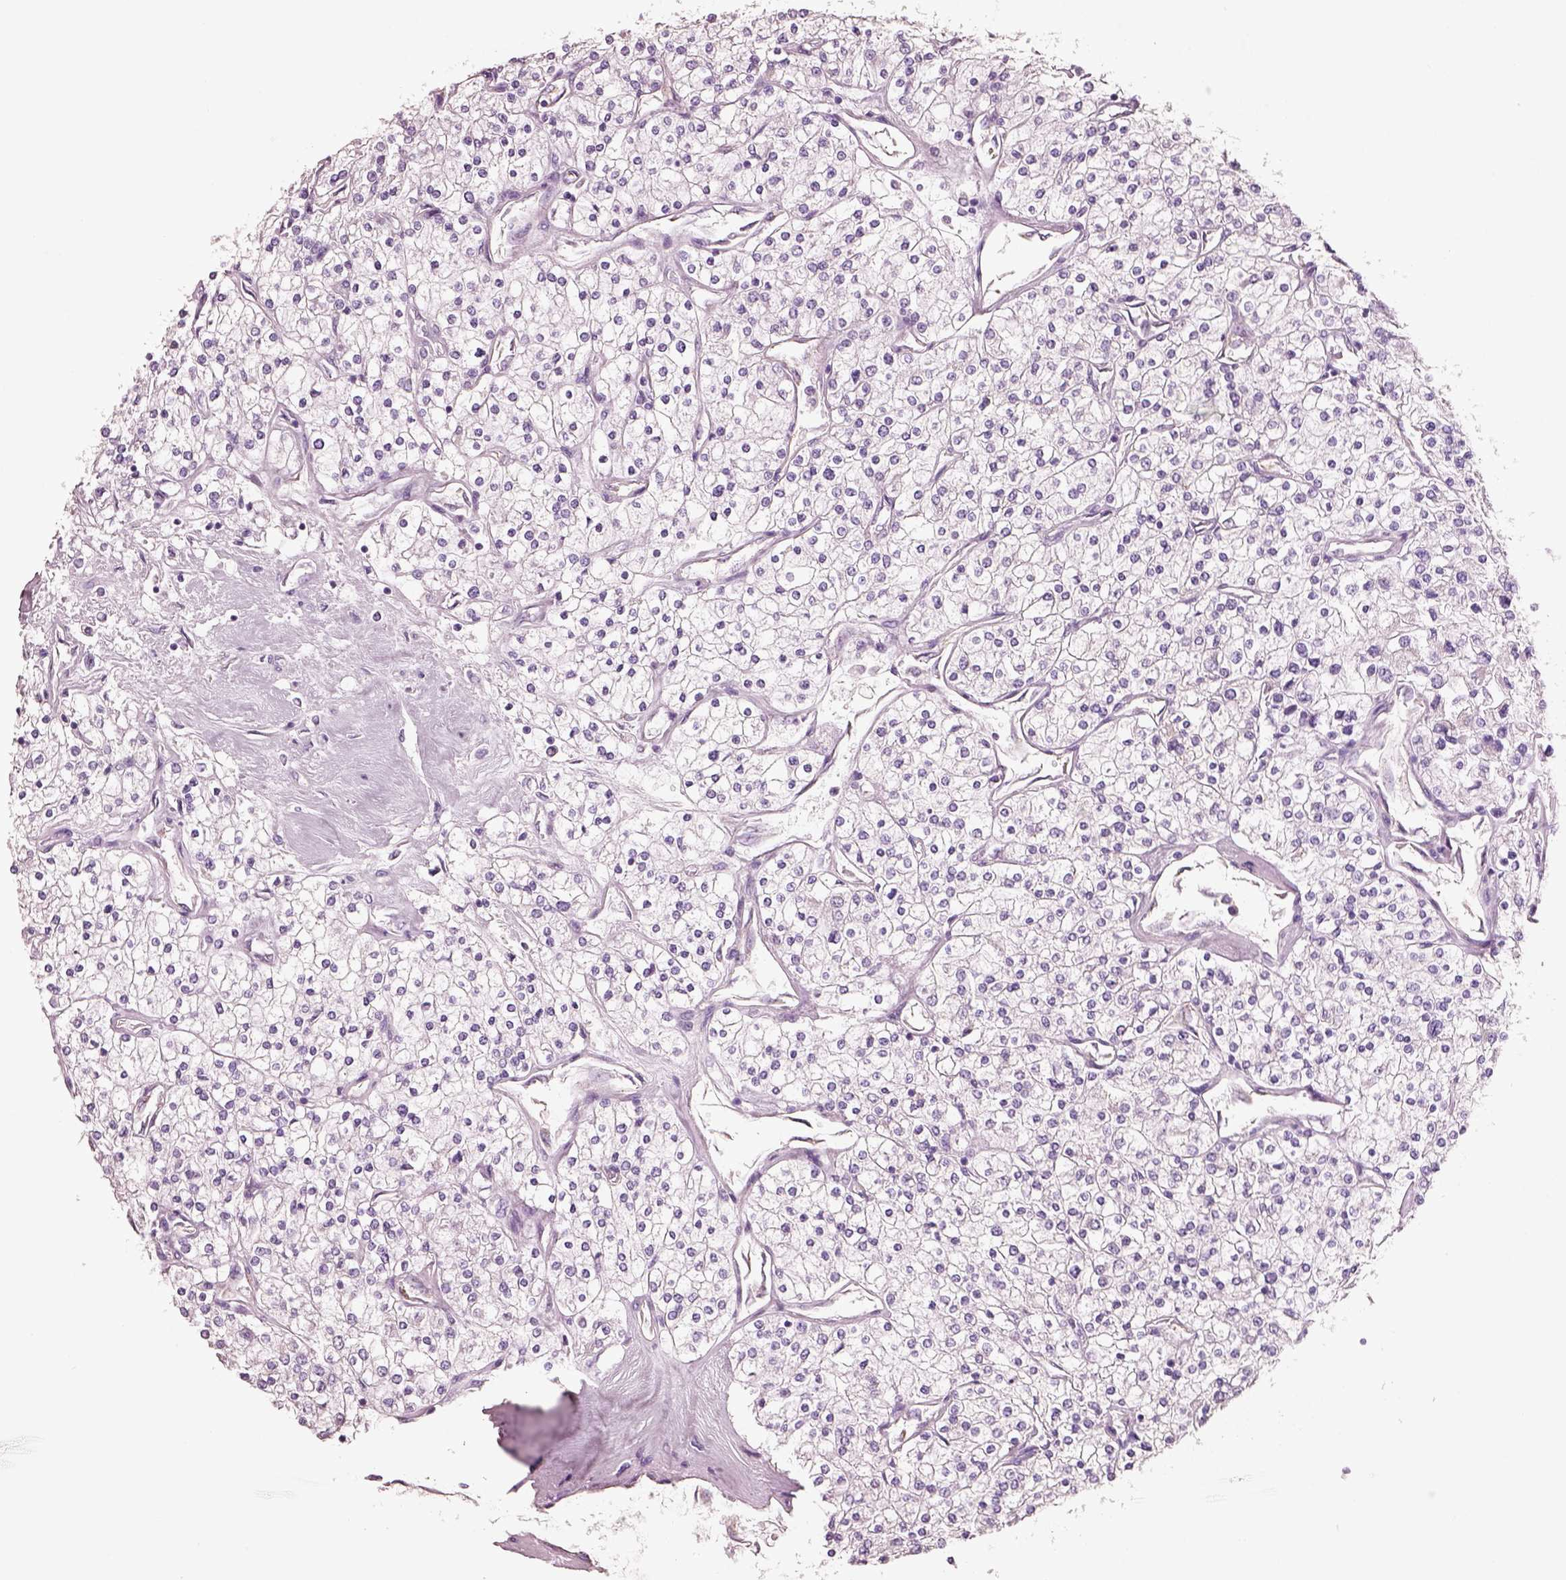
{"staining": {"intensity": "negative", "quantity": "none", "location": "none"}, "tissue": "renal cancer", "cell_type": "Tumor cells", "image_type": "cancer", "snomed": [{"axis": "morphology", "description": "Adenocarcinoma, NOS"}, {"axis": "topography", "description": "Kidney"}], "caption": "Tumor cells are negative for brown protein staining in renal cancer (adenocarcinoma). (IHC, brightfield microscopy, high magnification).", "gene": "PNOC", "patient": {"sex": "male", "age": 80}}